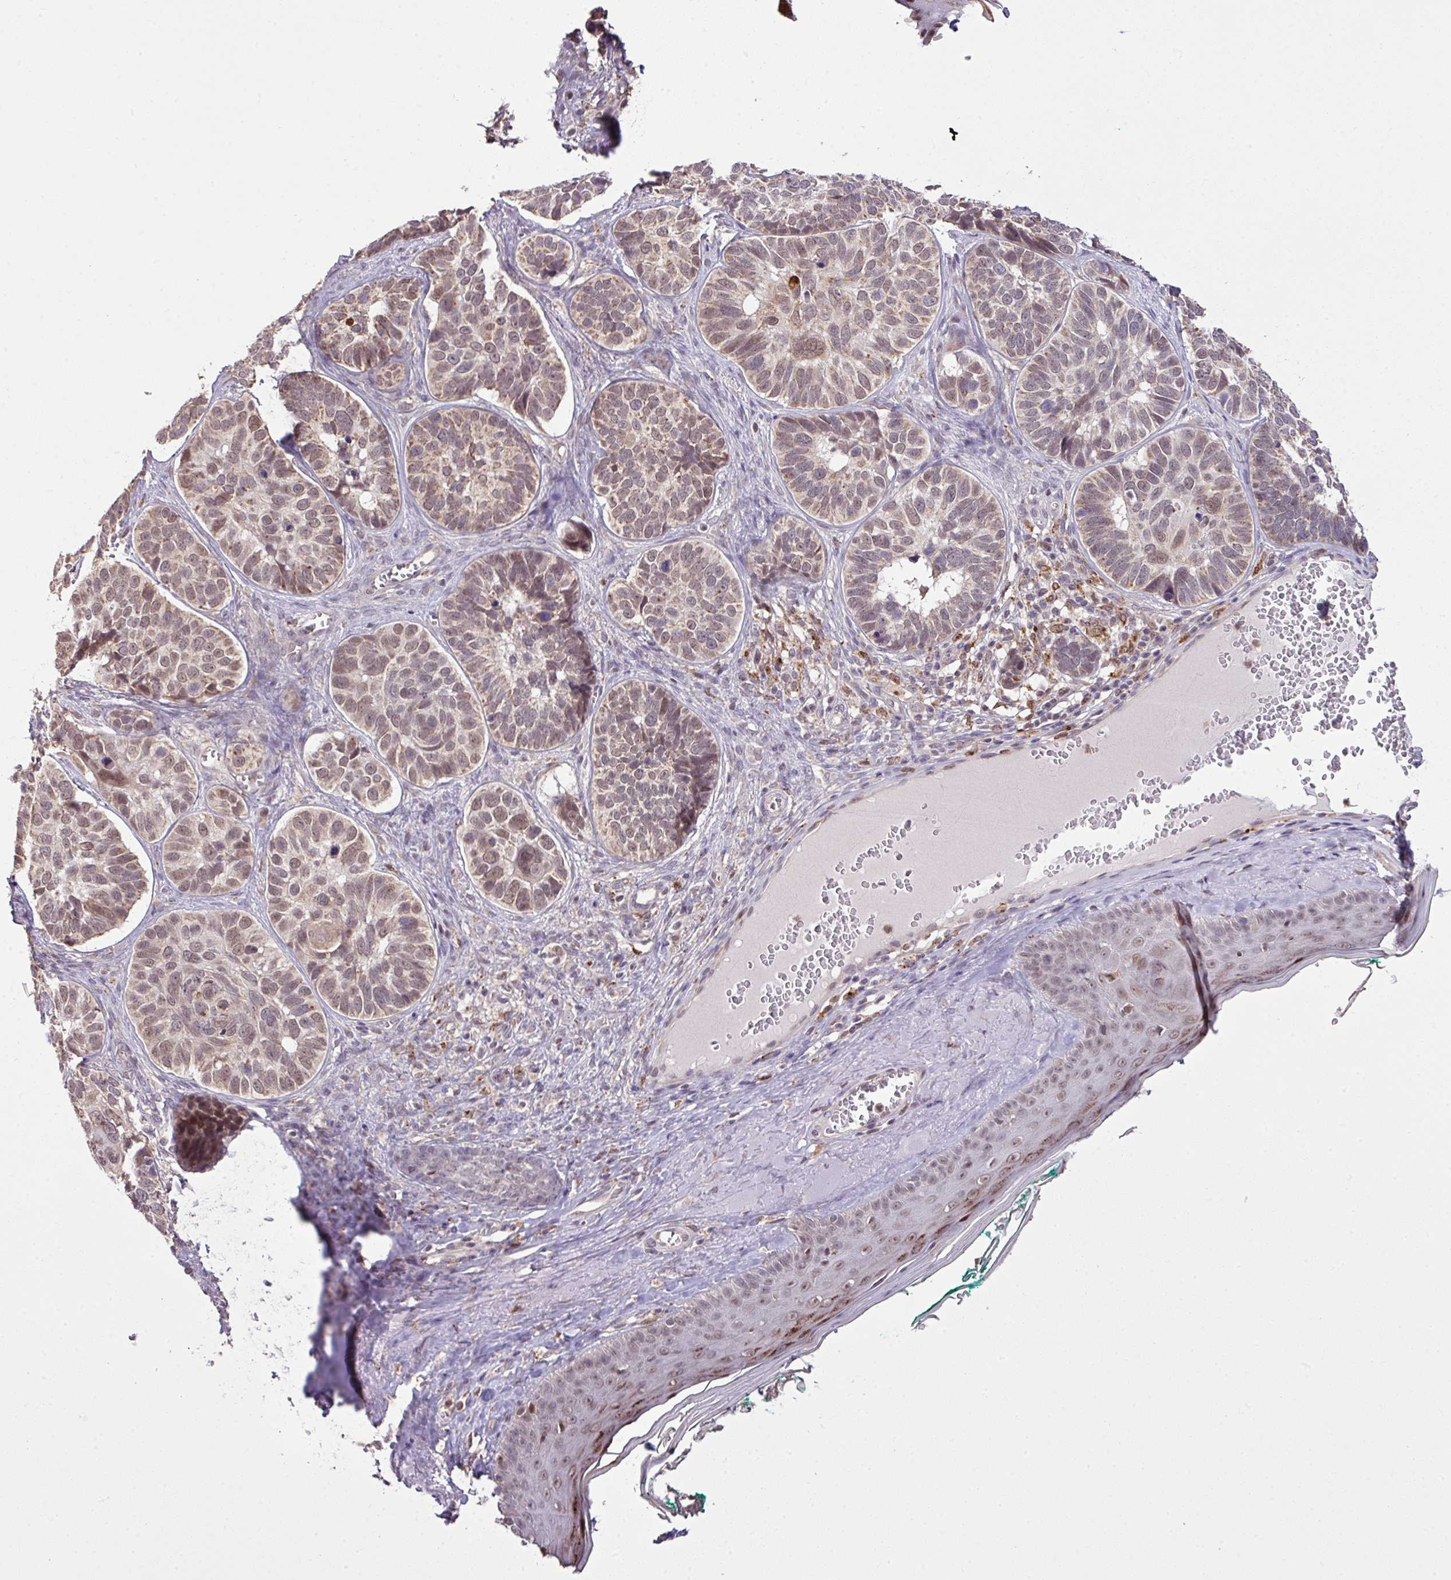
{"staining": {"intensity": "weak", "quantity": ">75%", "location": "cytoplasmic/membranous,nuclear"}, "tissue": "skin cancer", "cell_type": "Tumor cells", "image_type": "cancer", "snomed": [{"axis": "morphology", "description": "Basal cell carcinoma"}, {"axis": "topography", "description": "Skin"}], "caption": "Skin cancer (basal cell carcinoma) was stained to show a protein in brown. There is low levels of weak cytoplasmic/membranous and nuclear positivity in approximately >75% of tumor cells. Immunohistochemistry (ihc) stains the protein of interest in brown and the nuclei are stained blue.", "gene": "SMCO4", "patient": {"sex": "male", "age": 62}}